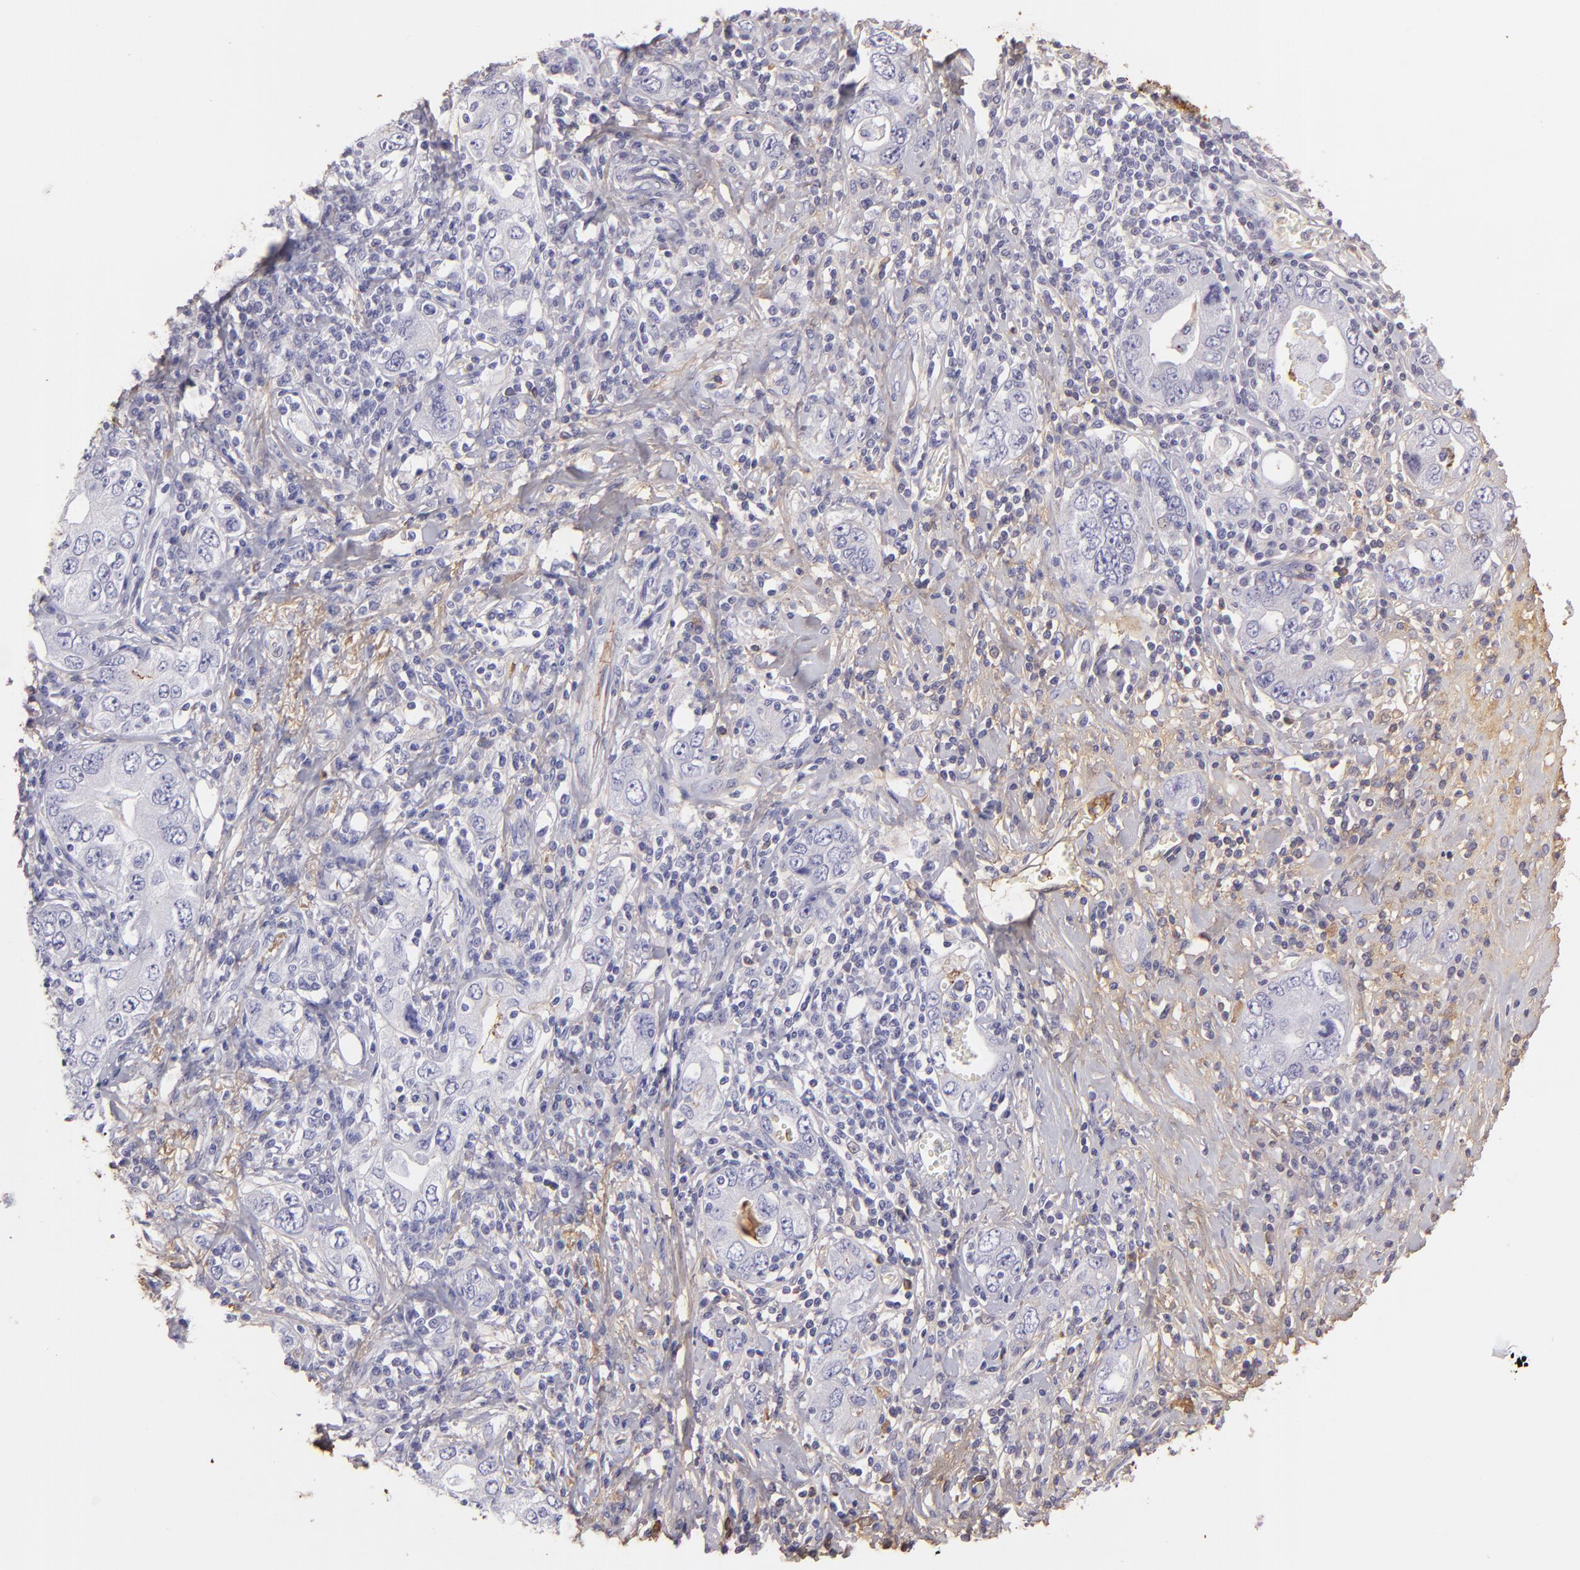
{"staining": {"intensity": "negative", "quantity": "none", "location": "none"}, "tissue": "stomach cancer", "cell_type": "Tumor cells", "image_type": "cancer", "snomed": [{"axis": "morphology", "description": "Adenocarcinoma, NOS"}, {"axis": "topography", "description": "Stomach, lower"}], "caption": "This is an IHC image of adenocarcinoma (stomach). There is no expression in tumor cells.", "gene": "FGB", "patient": {"sex": "female", "age": 93}}